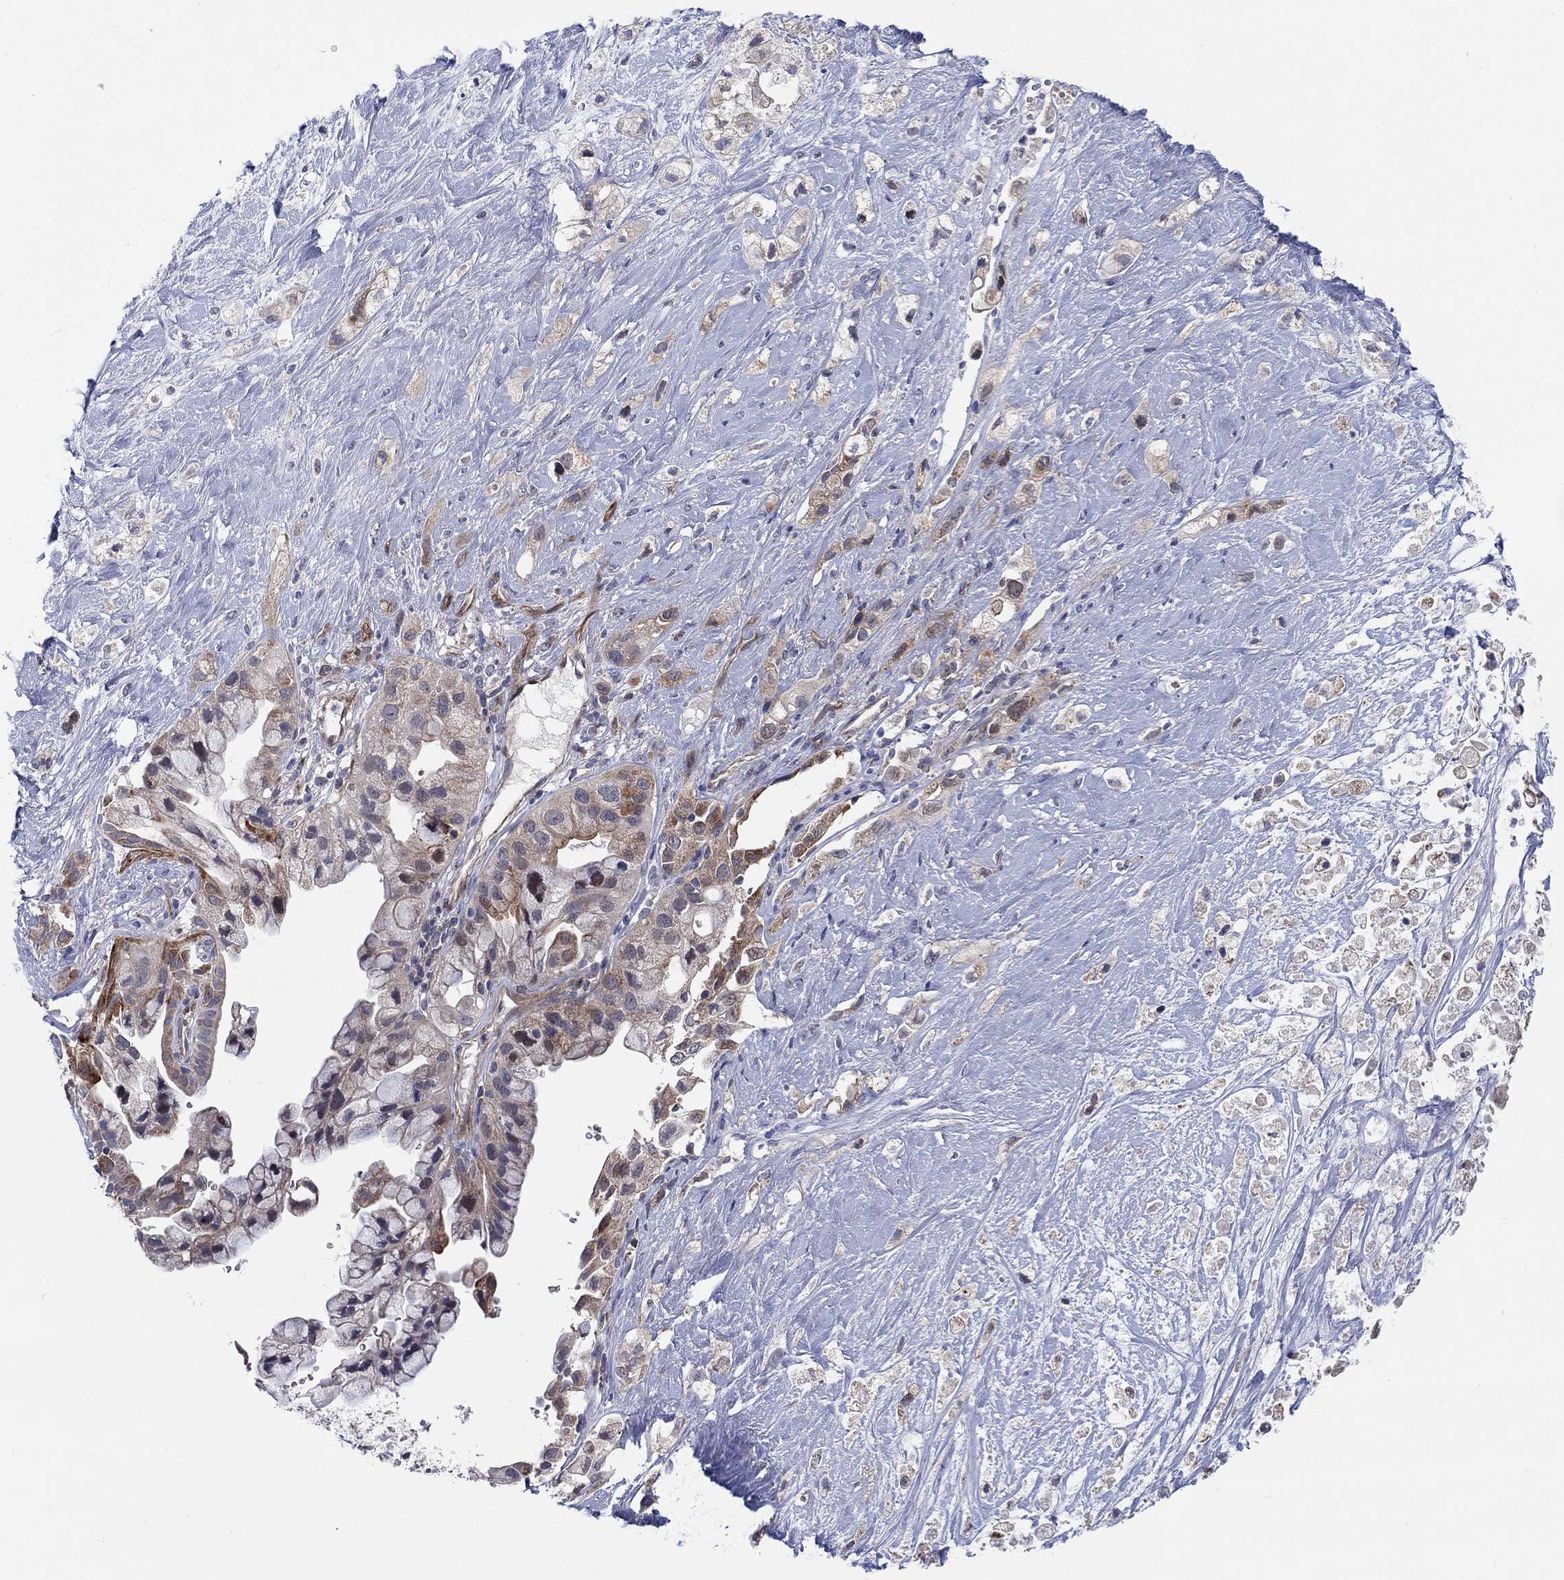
{"staining": {"intensity": "strong", "quantity": "<25%", "location": "cytoplasmic/membranous"}, "tissue": "pancreatic cancer", "cell_type": "Tumor cells", "image_type": "cancer", "snomed": [{"axis": "morphology", "description": "Adenocarcinoma, NOS"}, {"axis": "topography", "description": "Pancreas"}], "caption": "Immunohistochemistry (IHC) micrograph of pancreatic cancer (adenocarcinoma) stained for a protein (brown), which demonstrates medium levels of strong cytoplasmic/membranous staining in about <25% of tumor cells.", "gene": "SLC35F2", "patient": {"sex": "male", "age": 44}}